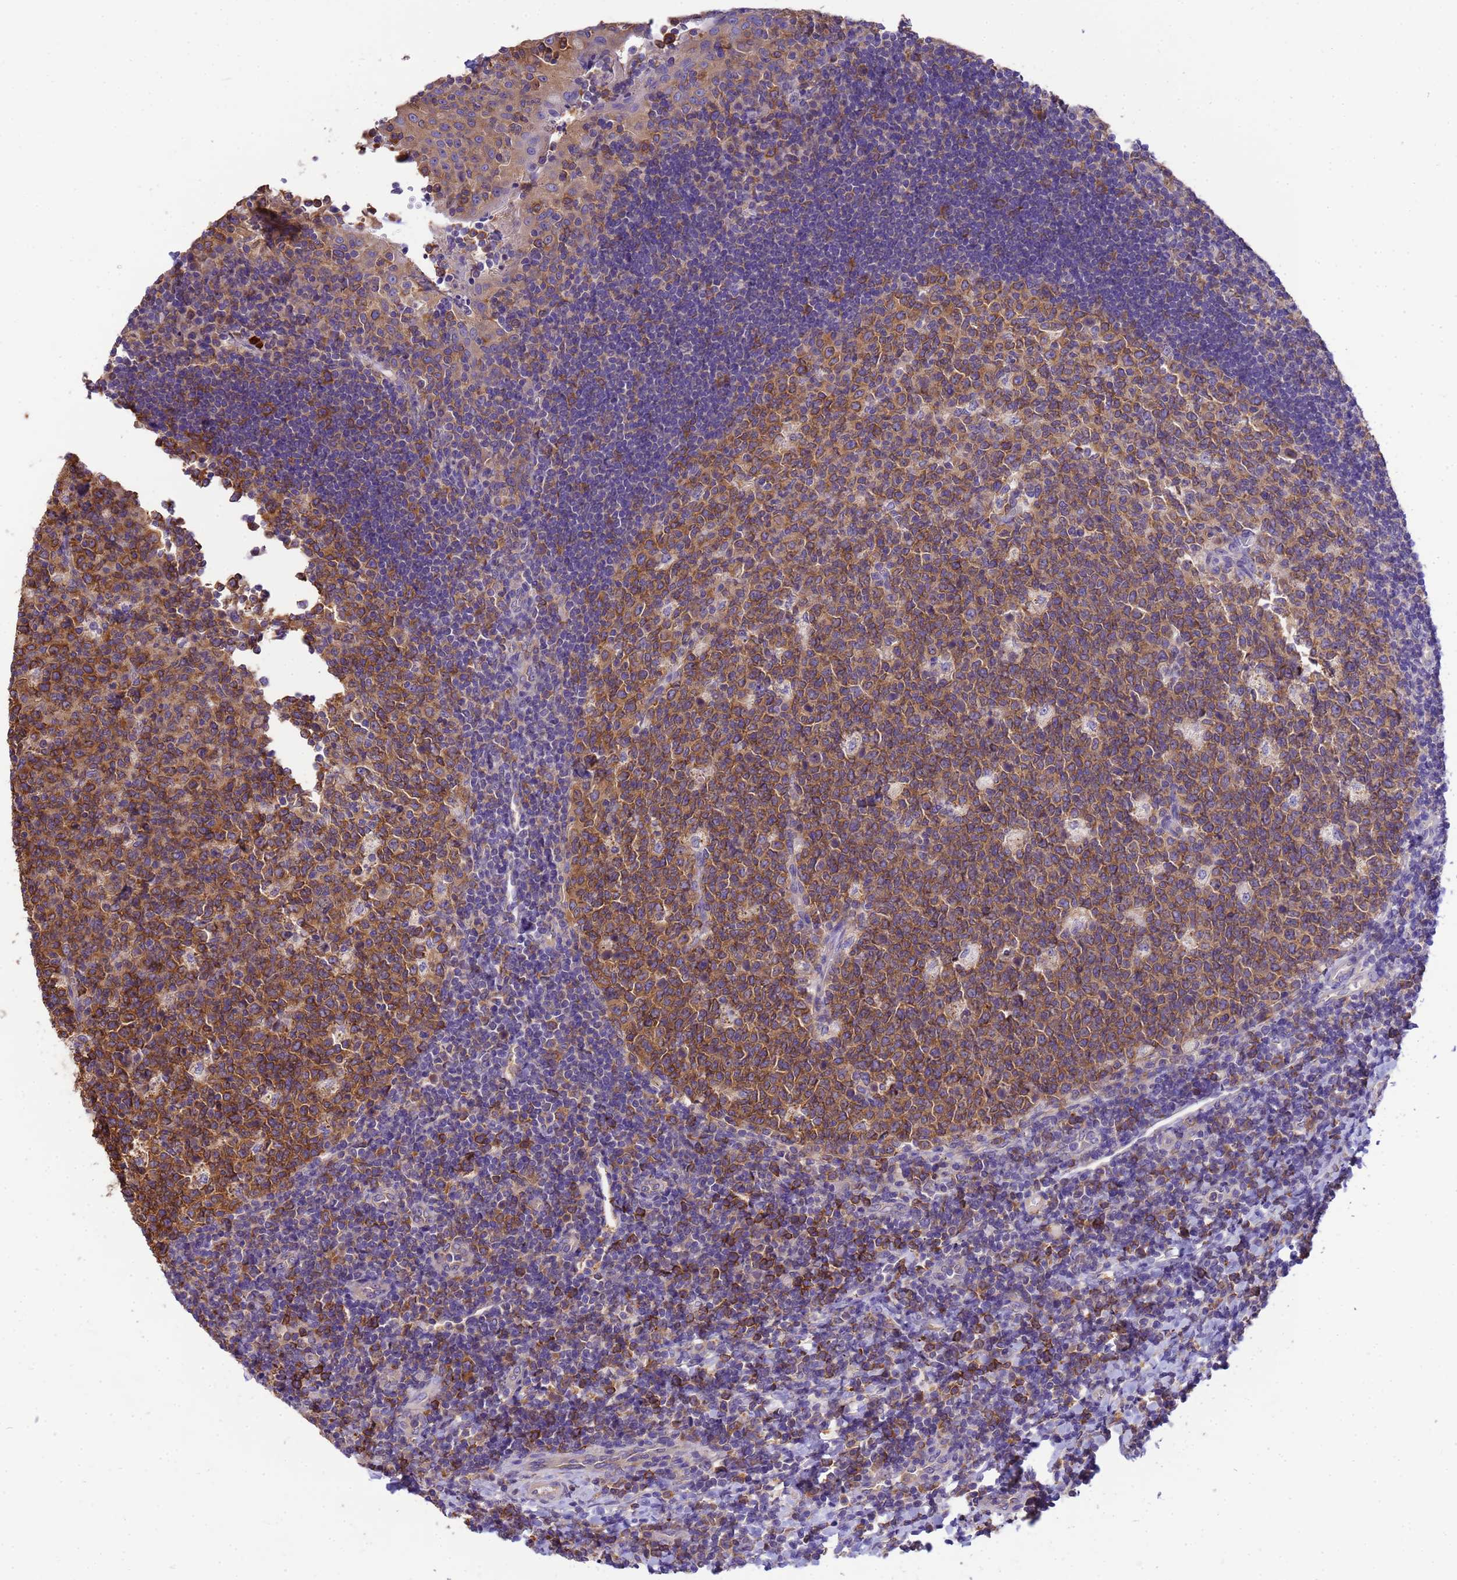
{"staining": {"intensity": "strong", "quantity": ">75%", "location": "cytoplasmic/membranous"}, "tissue": "tonsil", "cell_type": "Germinal center cells", "image_type": "normal", "snomed": [{"axis": "morphology", "description": "Normal tissue, NOS"}, {"axis": "topography", "description": "Tonsil"}], "caption": "Benign tonsil demonstrates strong cytoplasmic/membranous expression in about >75% of germinal center cells.", "gene": "ENSG00000198211", "patient": {"sex": "male", "age": 17}}